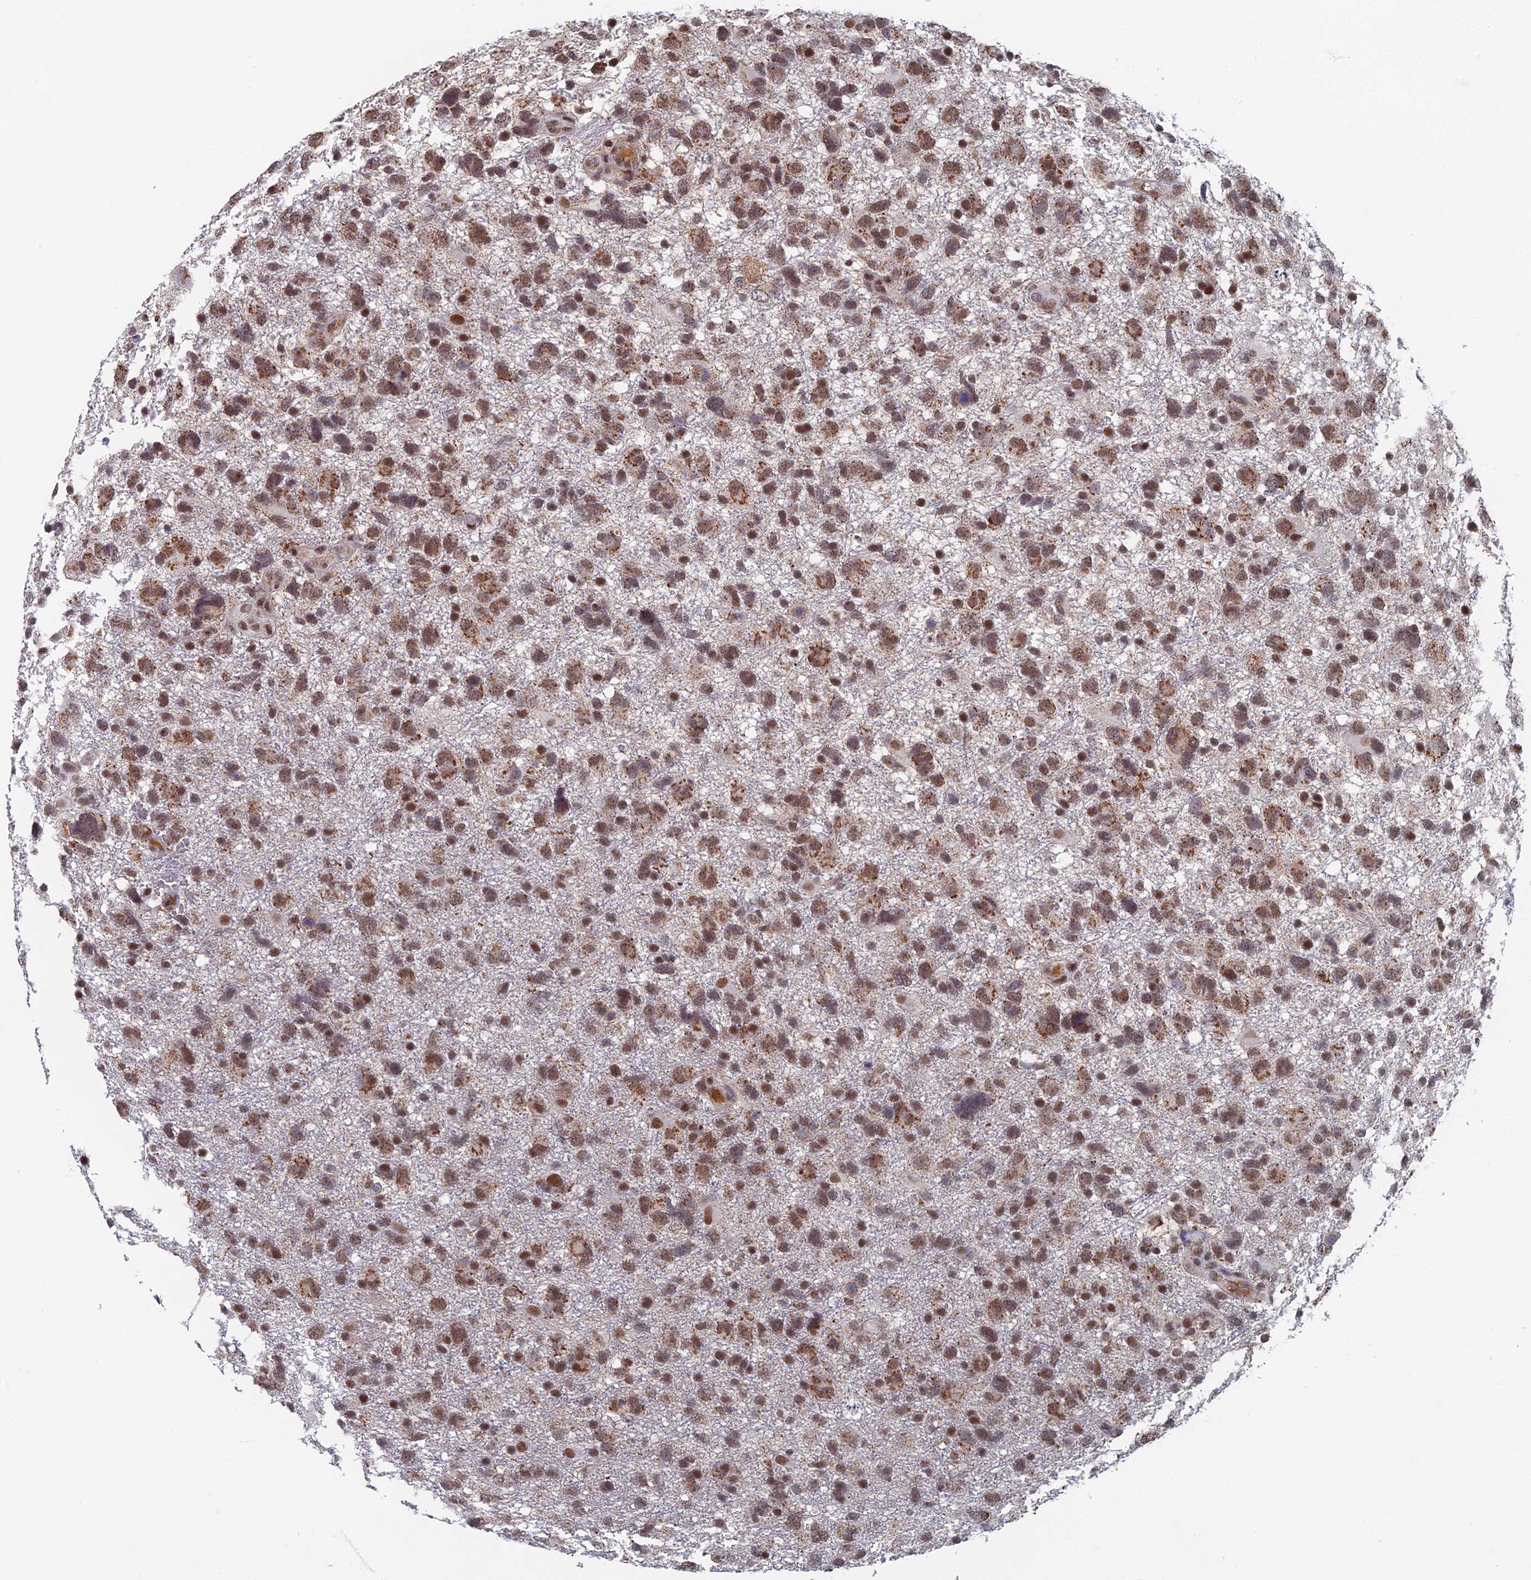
{"staining": {"intensity": "moderate", "quantity": ">75%", "location": "cytoplasmic/membranous,nuclear"}, "tissue": "glioma", "cell_type": "Tumor cells", "image_type": "cancer", "snomed": [{"axis": "morphology", "description": "Glioma, malignant, High grade"}, {"axis": "topography", "description": "Brain"}], "caption": "Immunohistochemistry (IHC) (DAB (3,3'-diaminobenzidine)) staining of human glioma shows moderate cytoplasmic/membranous and nuclear protein expression in about >75% of tumor cells. (DAB (3,3'-diaminobenzidine) IHC, brown staining for protein, blue staining for nuclei).", "gene": "TAF13", "patient": {"sex": "male", "age": 61}}